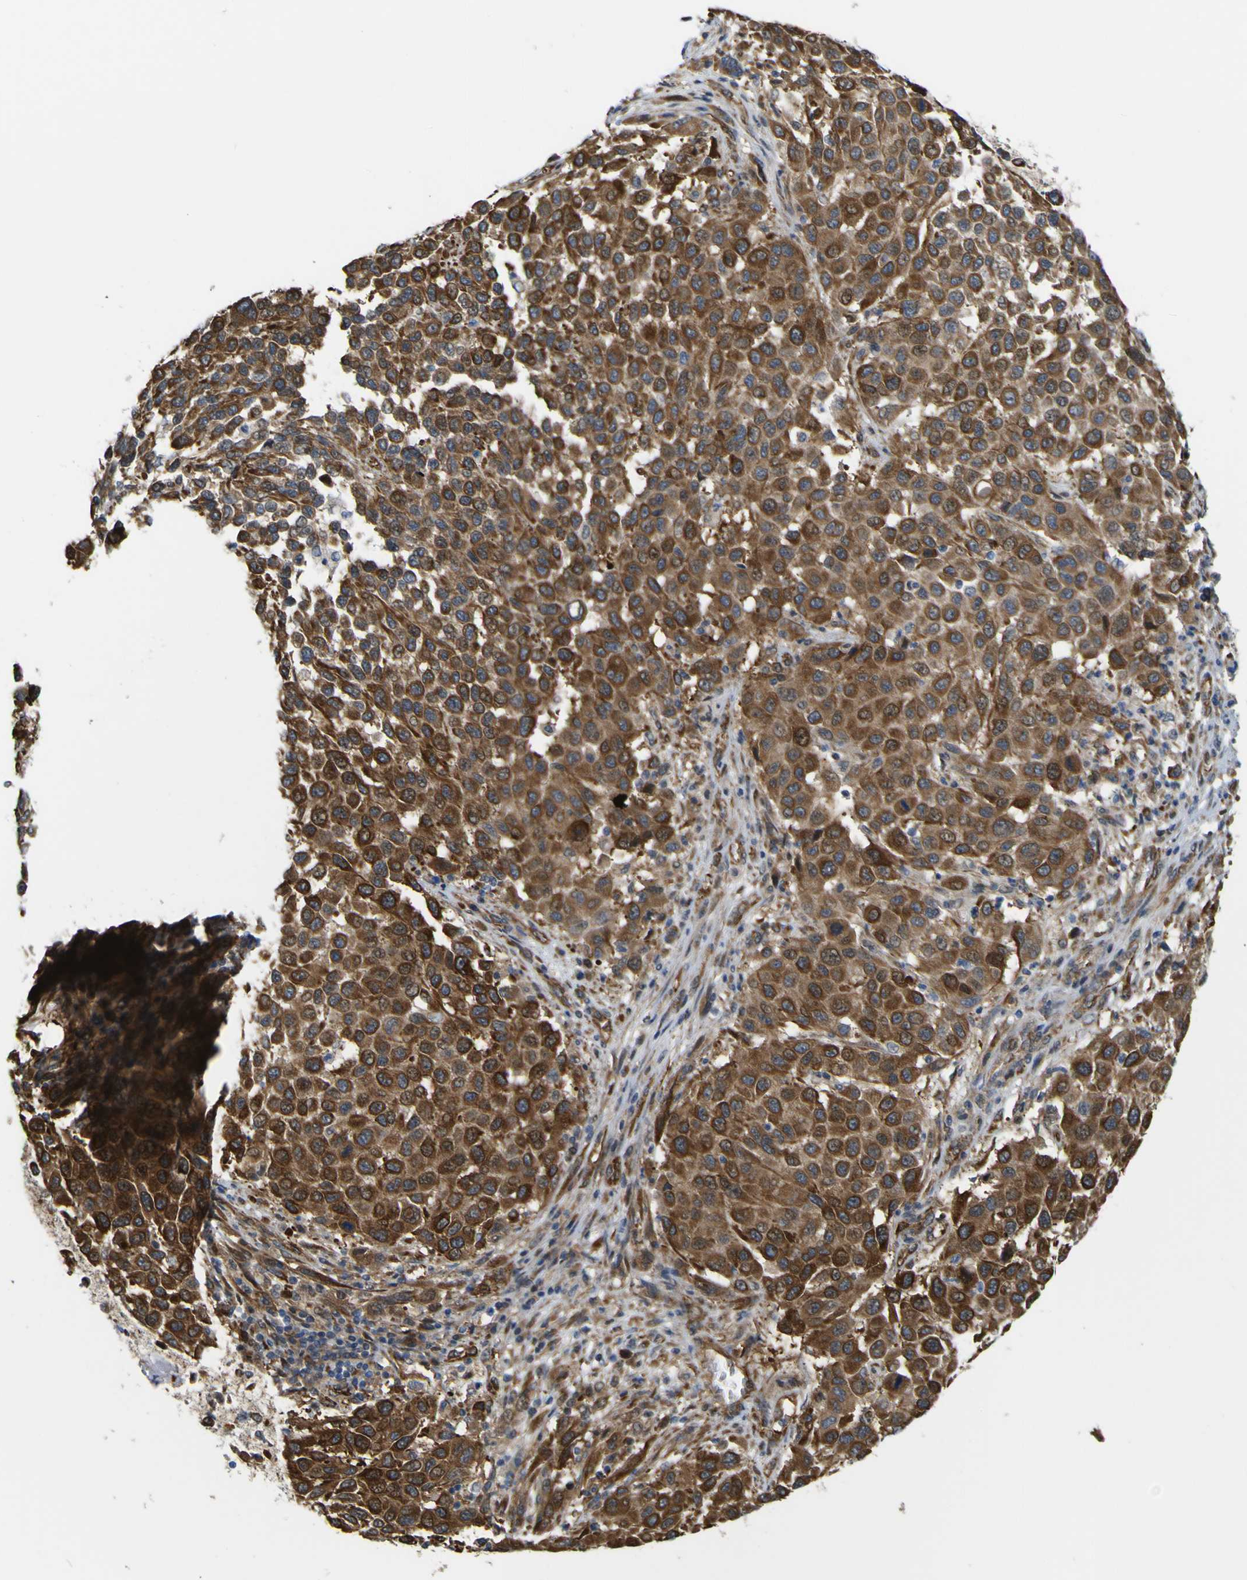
{"staining": {"intensity": "strong", "quantity": ">75%", "location": "cytoplasmic/membranous"}, "tissue": "melanoma", "cell_type": "Tumor cells", "image_type": "cancer", "snomed": [{"axis": "morphology", "description": "Malignant melanoma, Metastatic site"}, {"axis": "topography", "description": "Lymph node"}], "caption": "Protein expression analysis of melanoma shows strong cytoplasmic/membranous staining in about >75% of tumor cells.", "gene": "JPH1", "patient": {"sex": "male", "age": 61}}